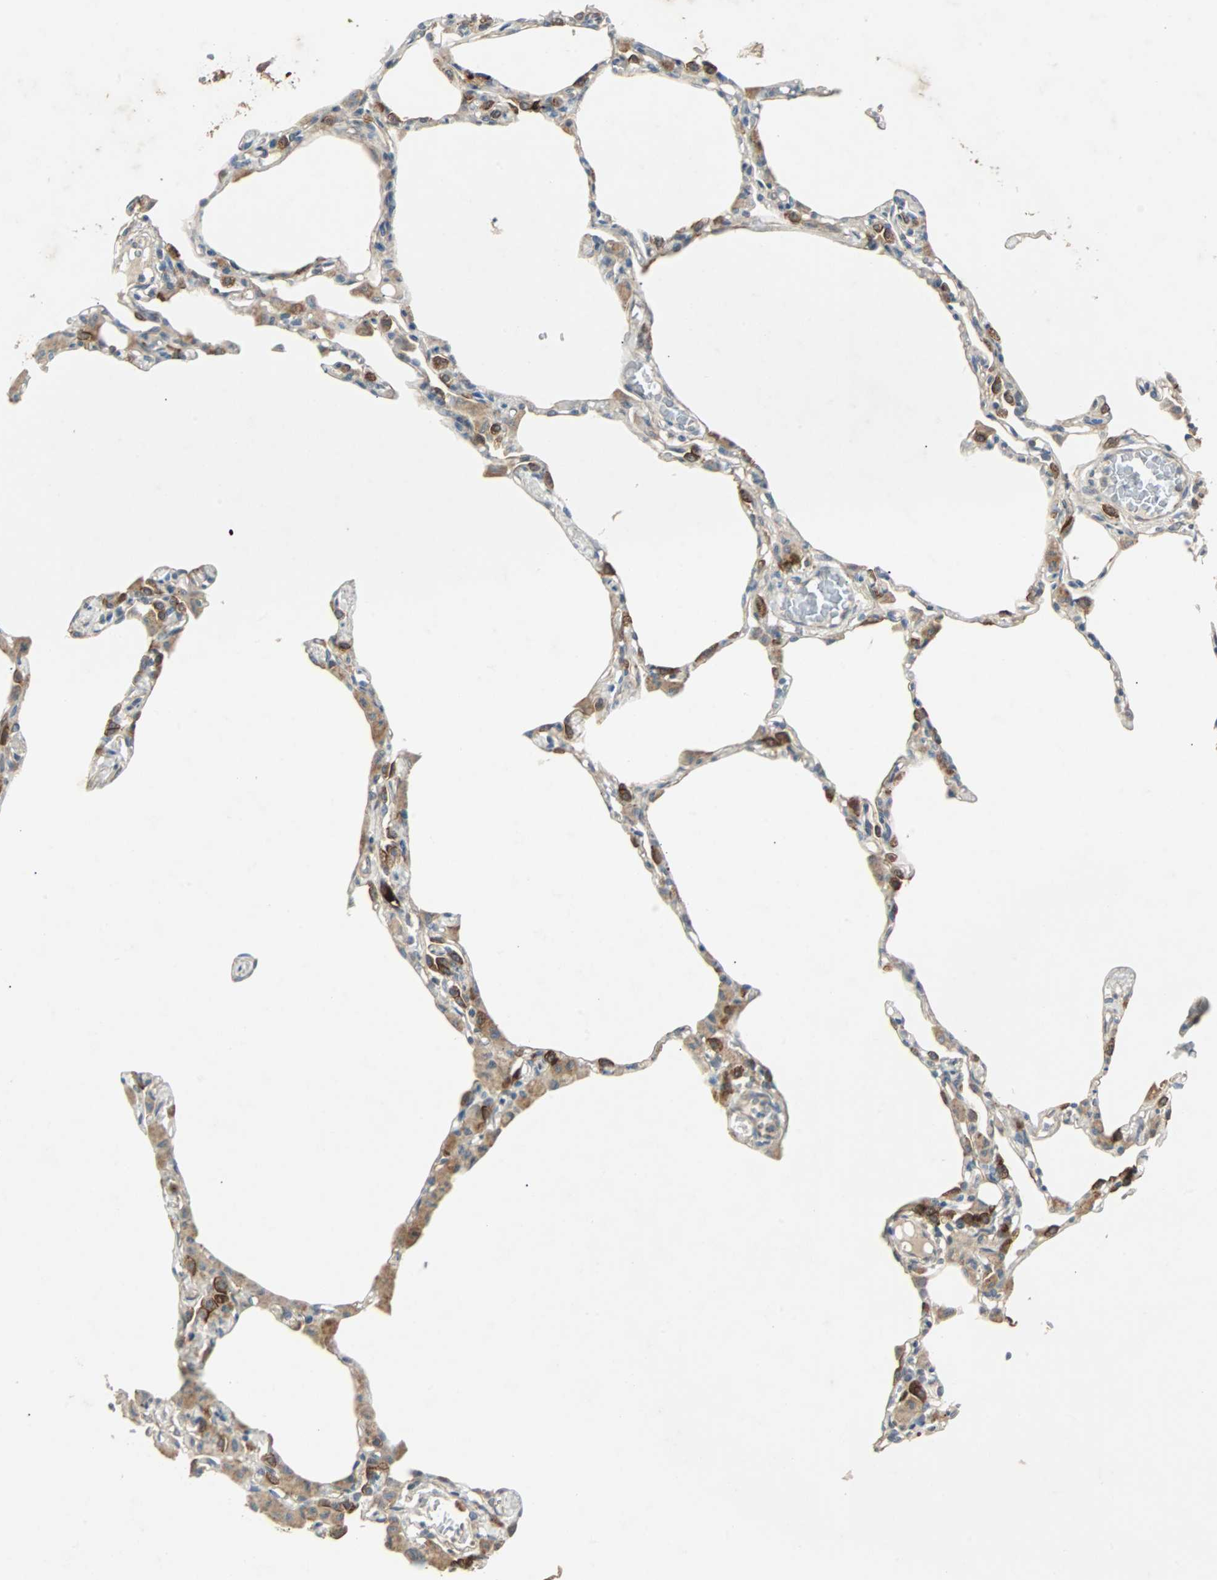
{"staining": {"intensity": "moderate", "quantity": "<25%", "location": "cytoplasmic/membranous"}, "tissue": "lung", "cell_type": "Alveolar cells", "image_type": "normal", "snomed": [{"axis": "morphology", "description": "Normal tissue, NOS"}, {"axis": "topography", "description": "Lung"}], "caption": "High-magnification brightfield microscopy of unremarkable lung stained with DAB (brown) and counterstained with hematoxylin (blue). alveolar cells exhibit moderate cytoplasmic/membranous expression is seen in approximately<25% of cells. The protein is stained brown, and the nuclei are stained in blue (DAB (3,3'-diaminobenzidine) IHC with brightfield microscopy, high magnification).", "gene": "CMC2", "patient": {"sex": "female", "age": 49}}